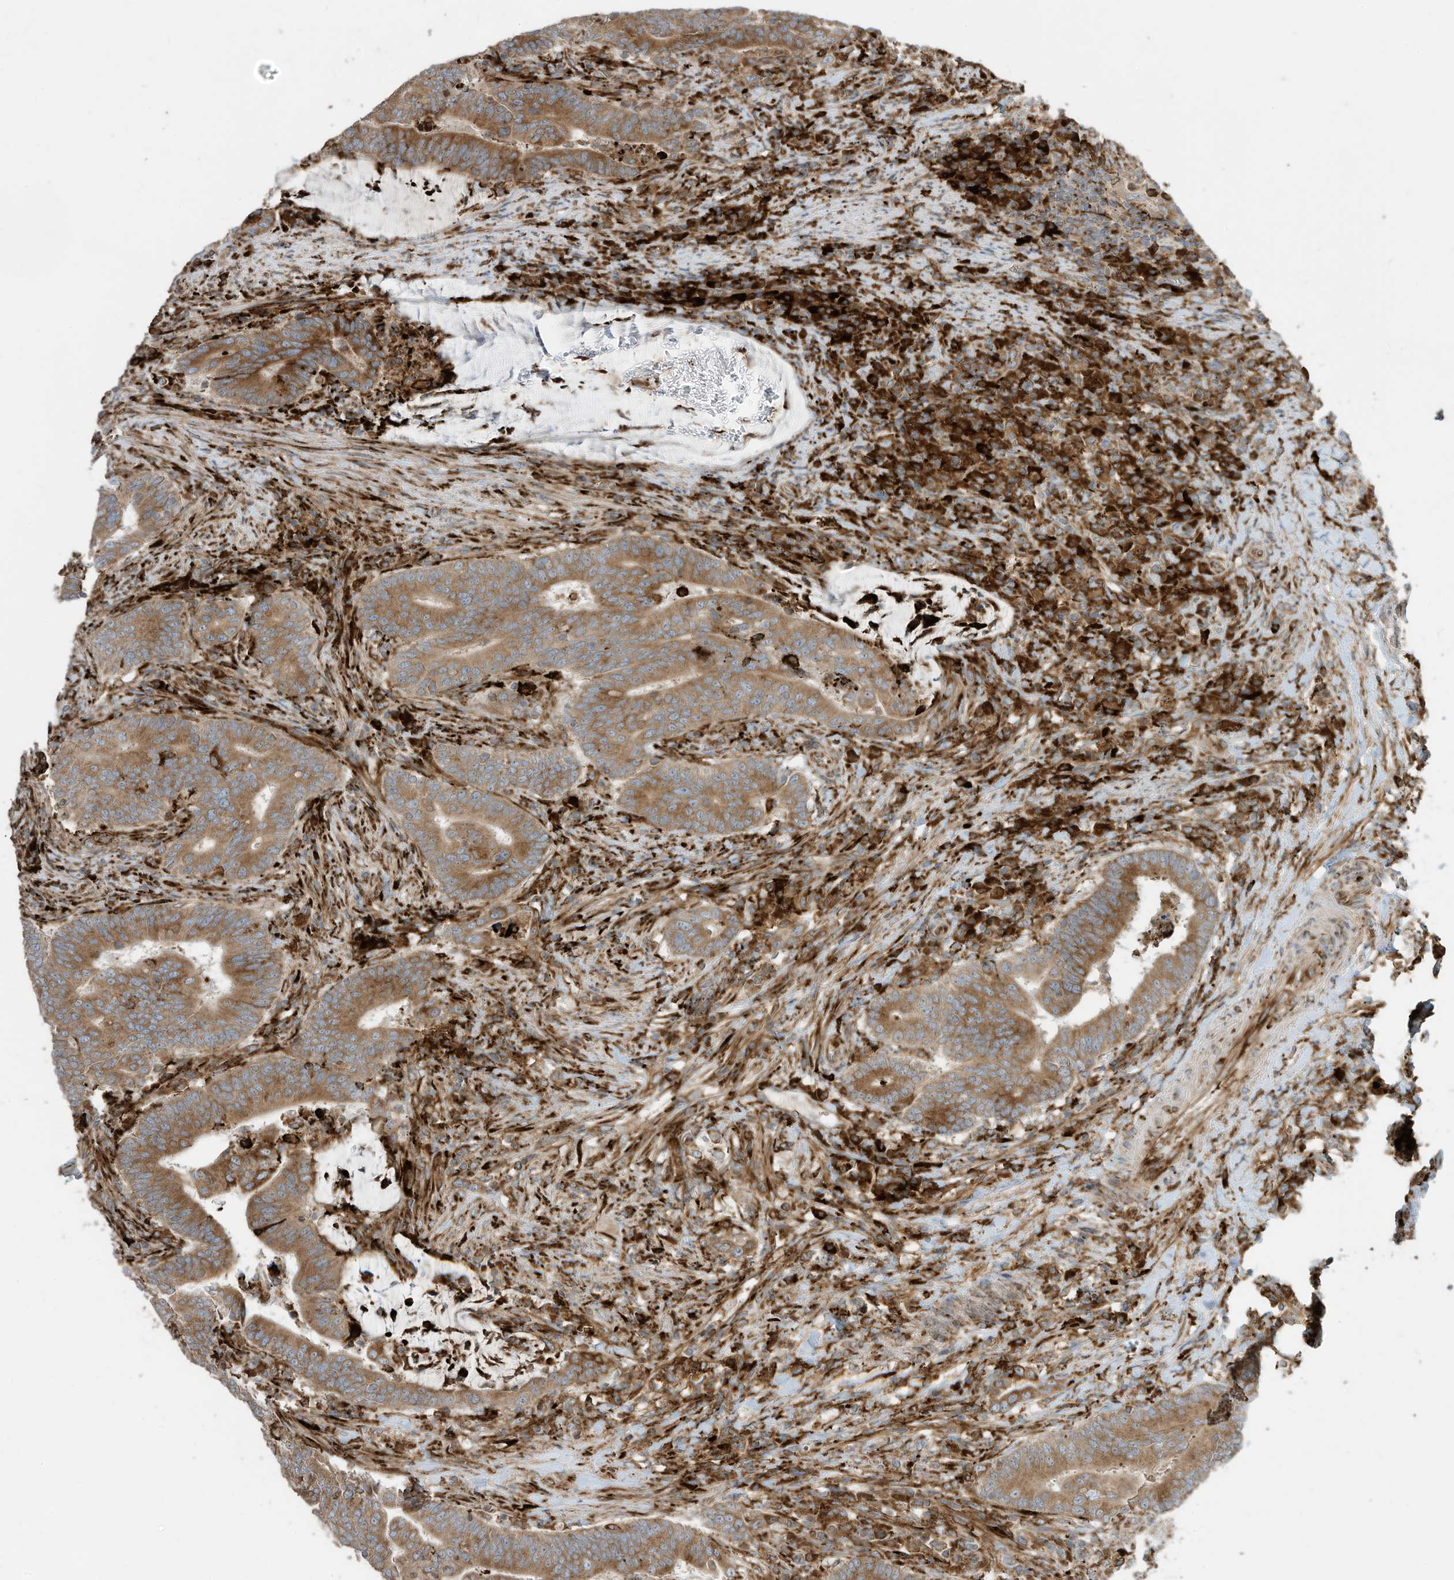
{"staining": {"intensity": "moderate", "quantity": ">75%", "location": "cytoplasmic/membranous"}, "tissue": "colorectal cancer", "cell_type": "Tumor cells", "image_type": "cancer", "snomed": [{"axis": "morphology", "description": "Adenocarcinoma, NOS"}, {"axis": "topography", "description": "Colon"}], "caption": "Brown immunohistochemical staining in colorectal cancer exhibits moderate cytoplasmic/membranous expression in about >75% of tumor cells. (IHC, brightfield microscopy, high magnification).", "gene": "TRNAU1AP", "patient": {"sex": "female", "age": 66}}